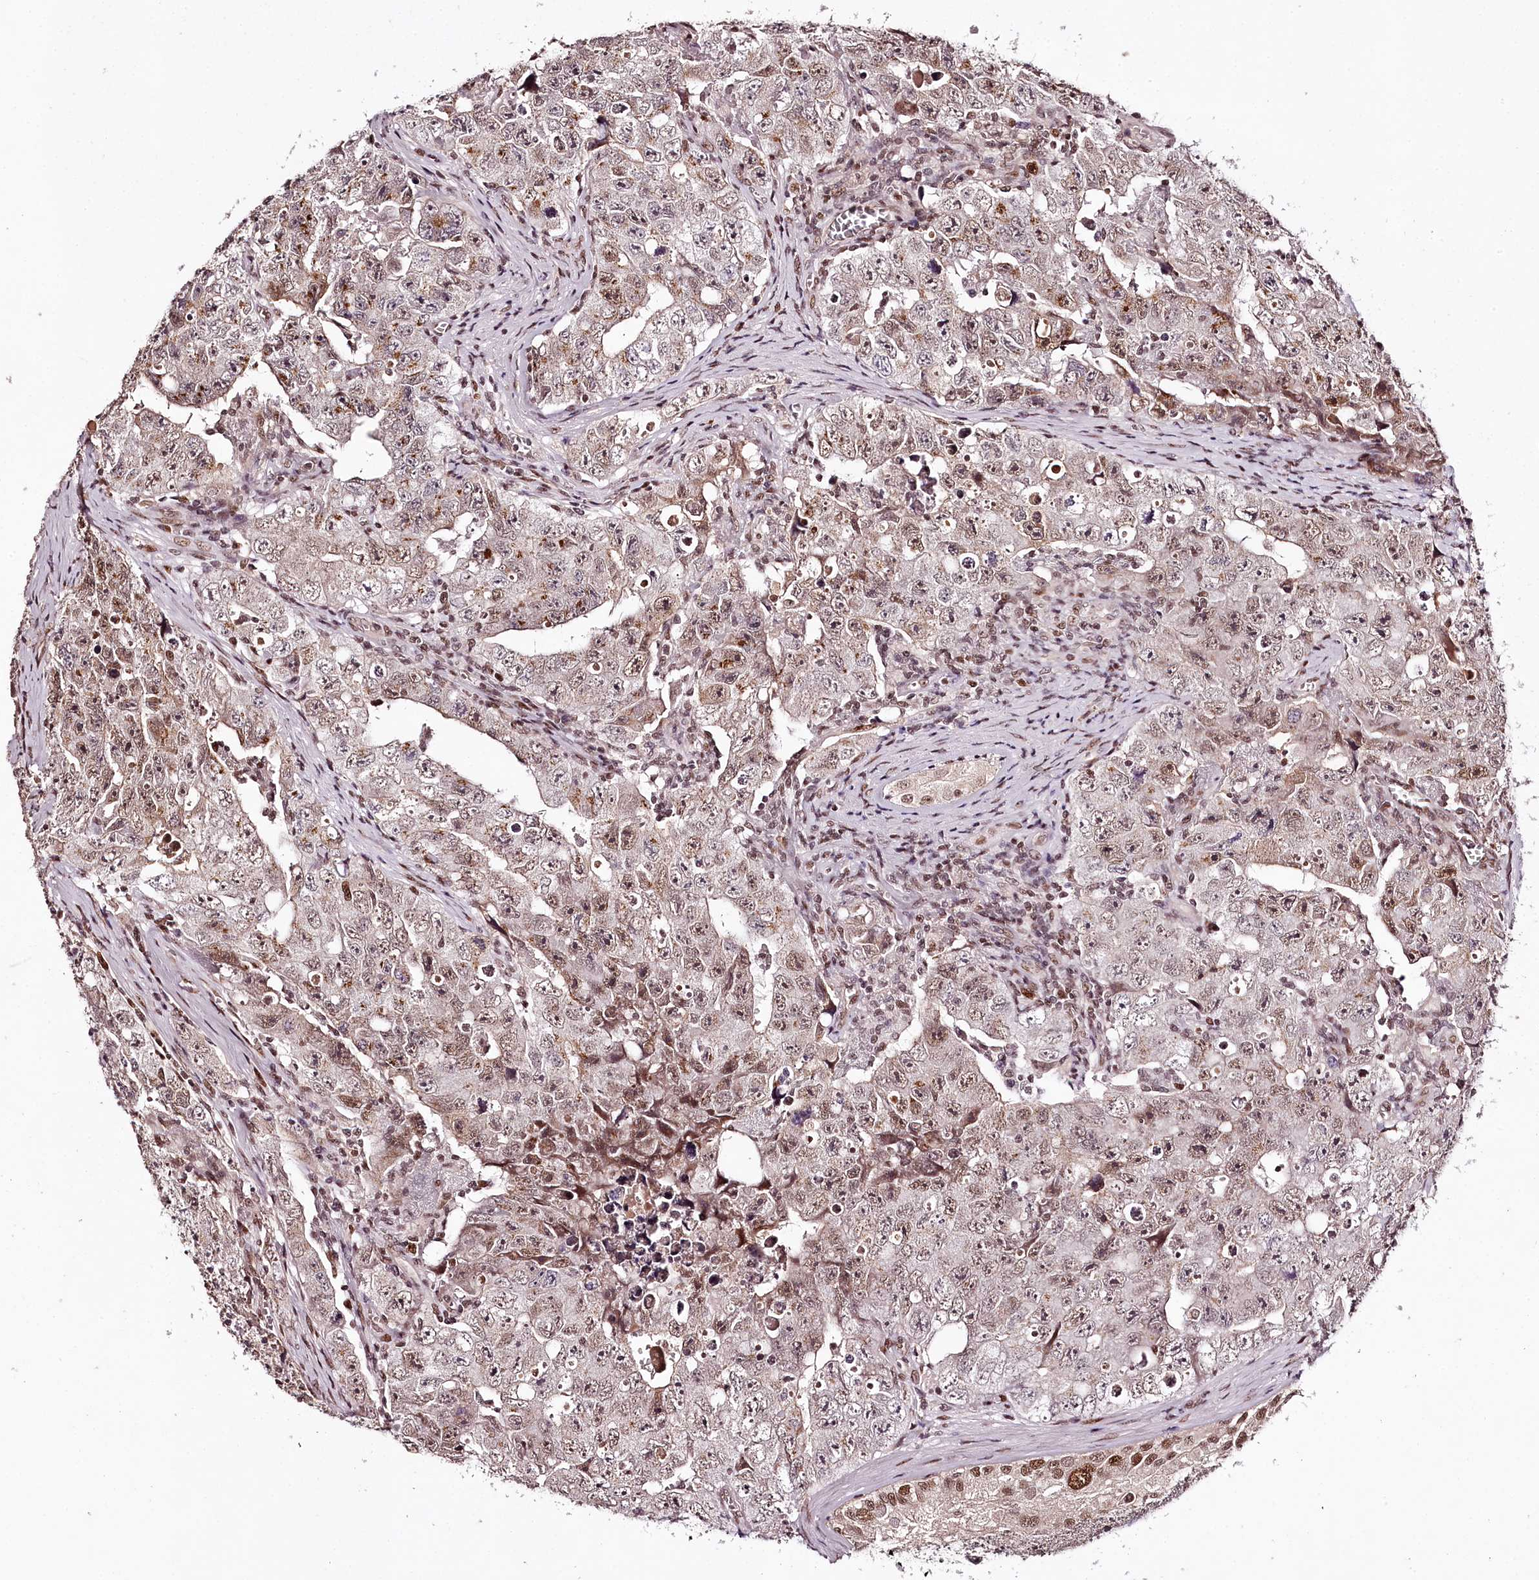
{"staining": {"intensity": "moderate", "quantity": "25%-75%", "location": "cytoplasmic/membranous,nuclear"}, "tissue": "testis cancer", "cell_type": "Tumor cells", "image_type": "cancer", "snomed": [{"axis": "morphology", "description": "Carcinoma, Embryonal, NOS"}, {"axis": "topography", "description": "Testis"}], "caption": "Brown immunohistochemical staining in human testis cancer (embryonal carcinoma) demonstrates moderate cytoplasmic/membranous and nuclear positivity in about 25%-75% of tumor cells. Immunohistochemistry (ihc) stains the protein in brown and the nuclei are stained blue.", "gene": "TTC33", "patient": {"sex": "male", "age": 17}}